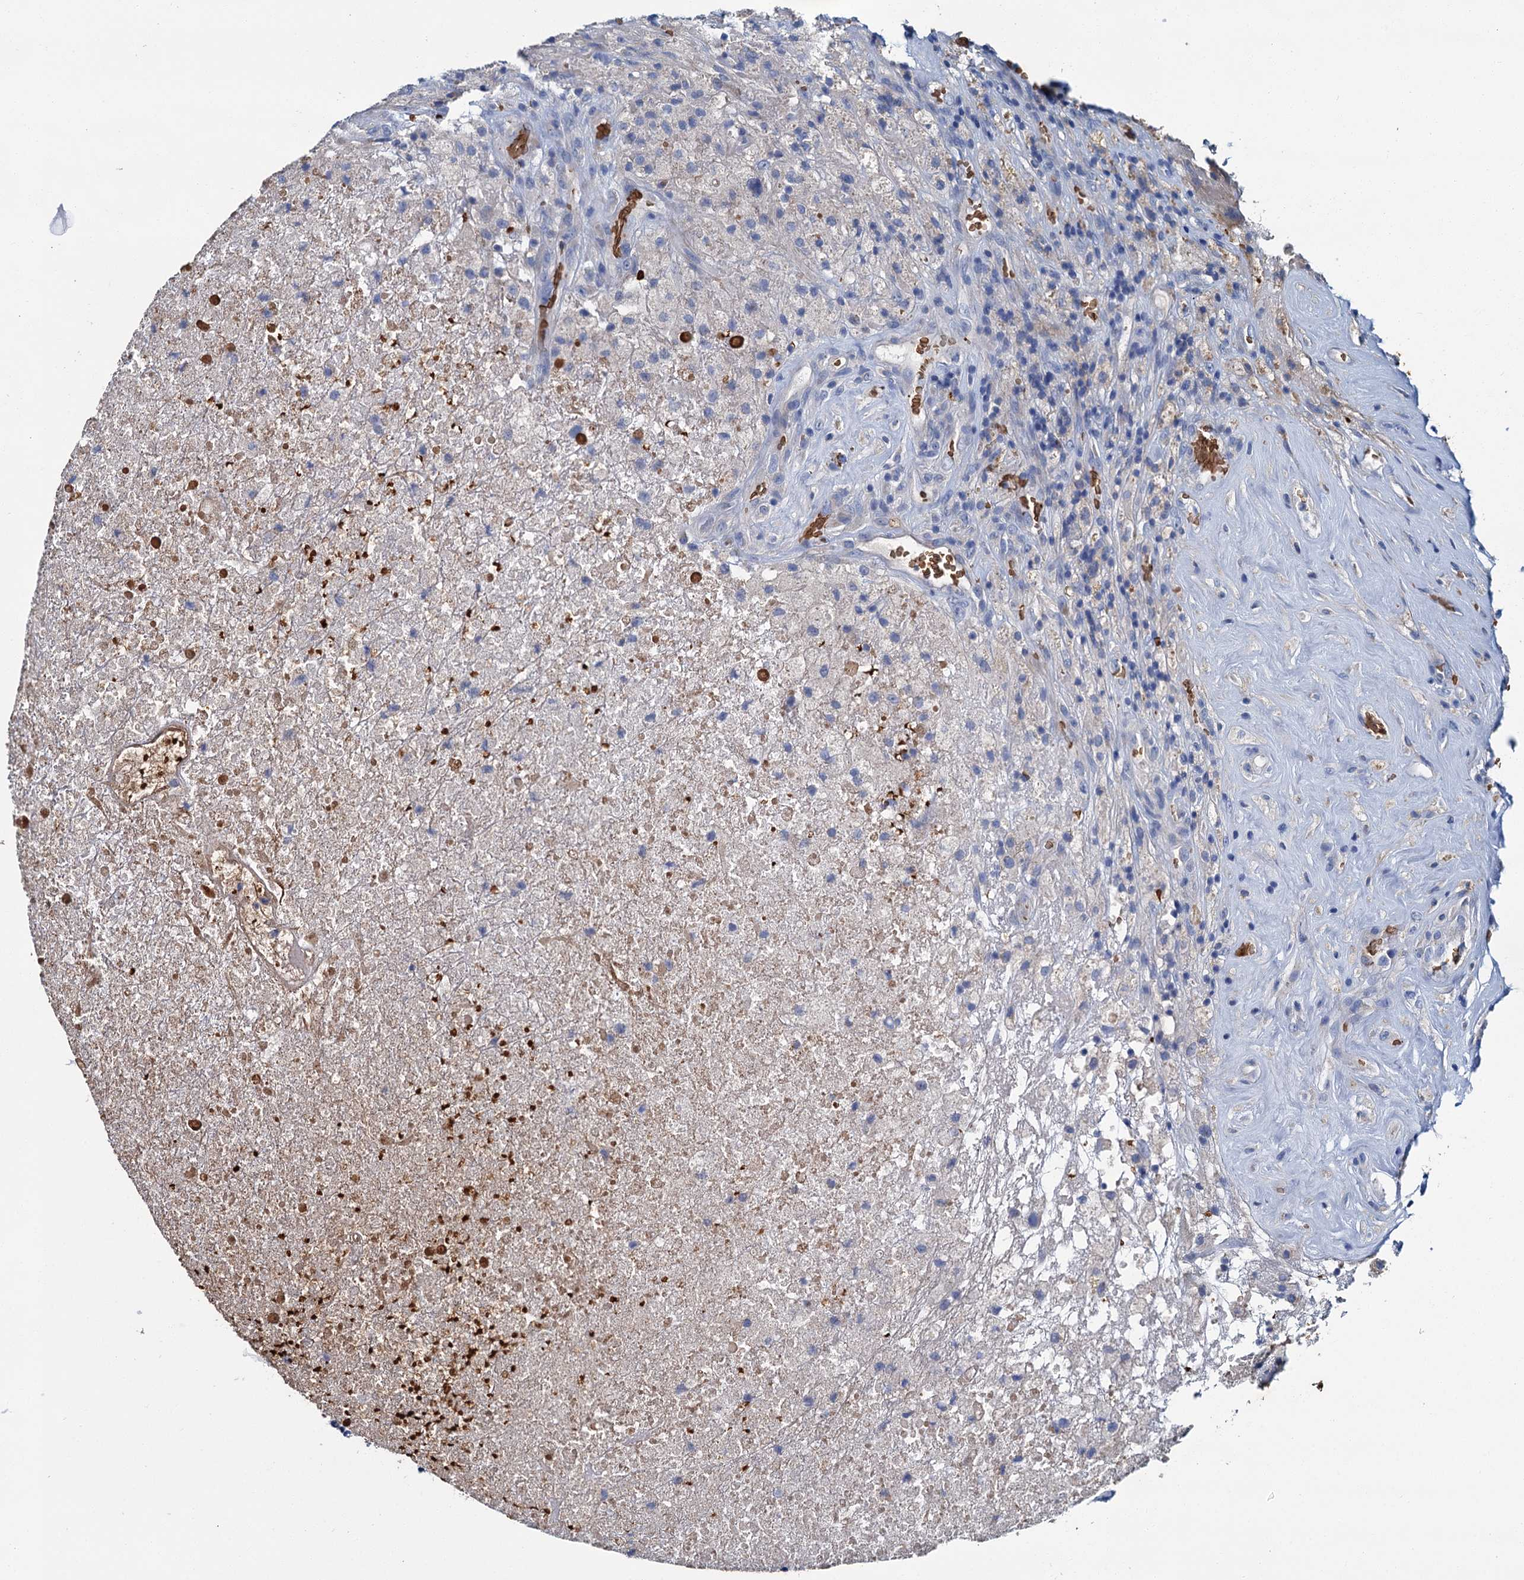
{"staining": {"intensity": "negative", "quantity": "none", "location": "none"}, "tissue": "glioma", "cell_type": "Tumor cells", "image_type": "cancer", "snomed": [{"axis": "morphology", "description": "Glioma, malignant, High grade"}, {"axis": "topography", "description": "Brain"}], "caption": "DAB (3,3'-diaminobenzidine) immunohistochemical staining of human malignant glioma (high-grade) exhibits no significant staining in tumor cells.", "gene": "ATG2A", "patient": {"sex": "male", "age": 69}}